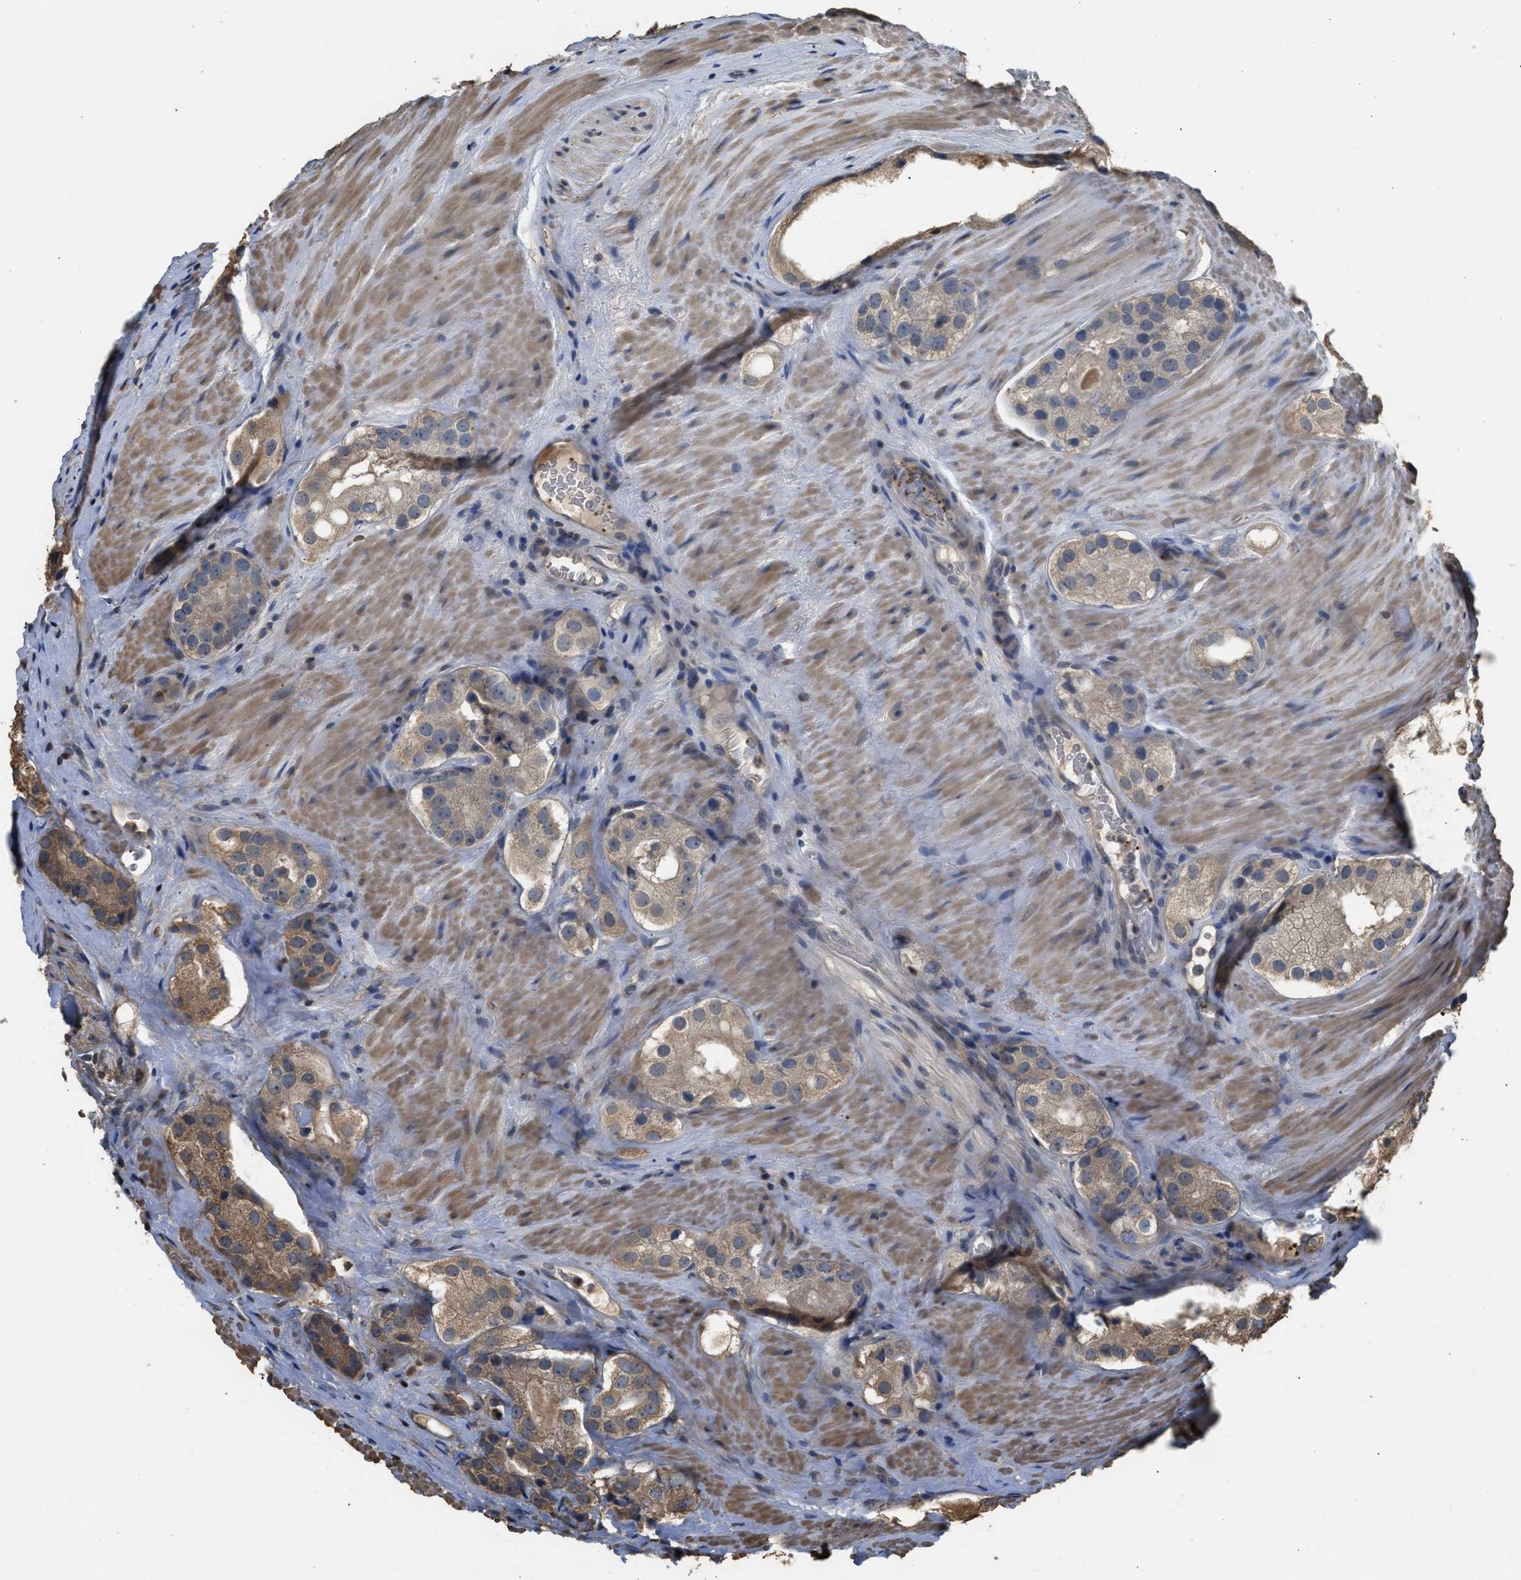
{"staining": {"intensity": "weak", "quantity": ">75%", "location": "cytoplasmic/membranous"}, "tissue": "prostate cancer", "cell_type": "Tumor cells", "image_type": "cancer", "snomed": [{"axis": "morphology", "description": "Adenocarcinoma, High grade"}, {"axis": "topography", "description": "Prostate"}], "caption": "Immunohistochemical staining of prostate cancer (adenocarcinoma (high-grade)) exhibits weak cytoplasmic/membranous protein expression in approximately >75% of tumor cells.", "gene": "ARHGDIA", "patient": {"sex": "male", "age": 63}}